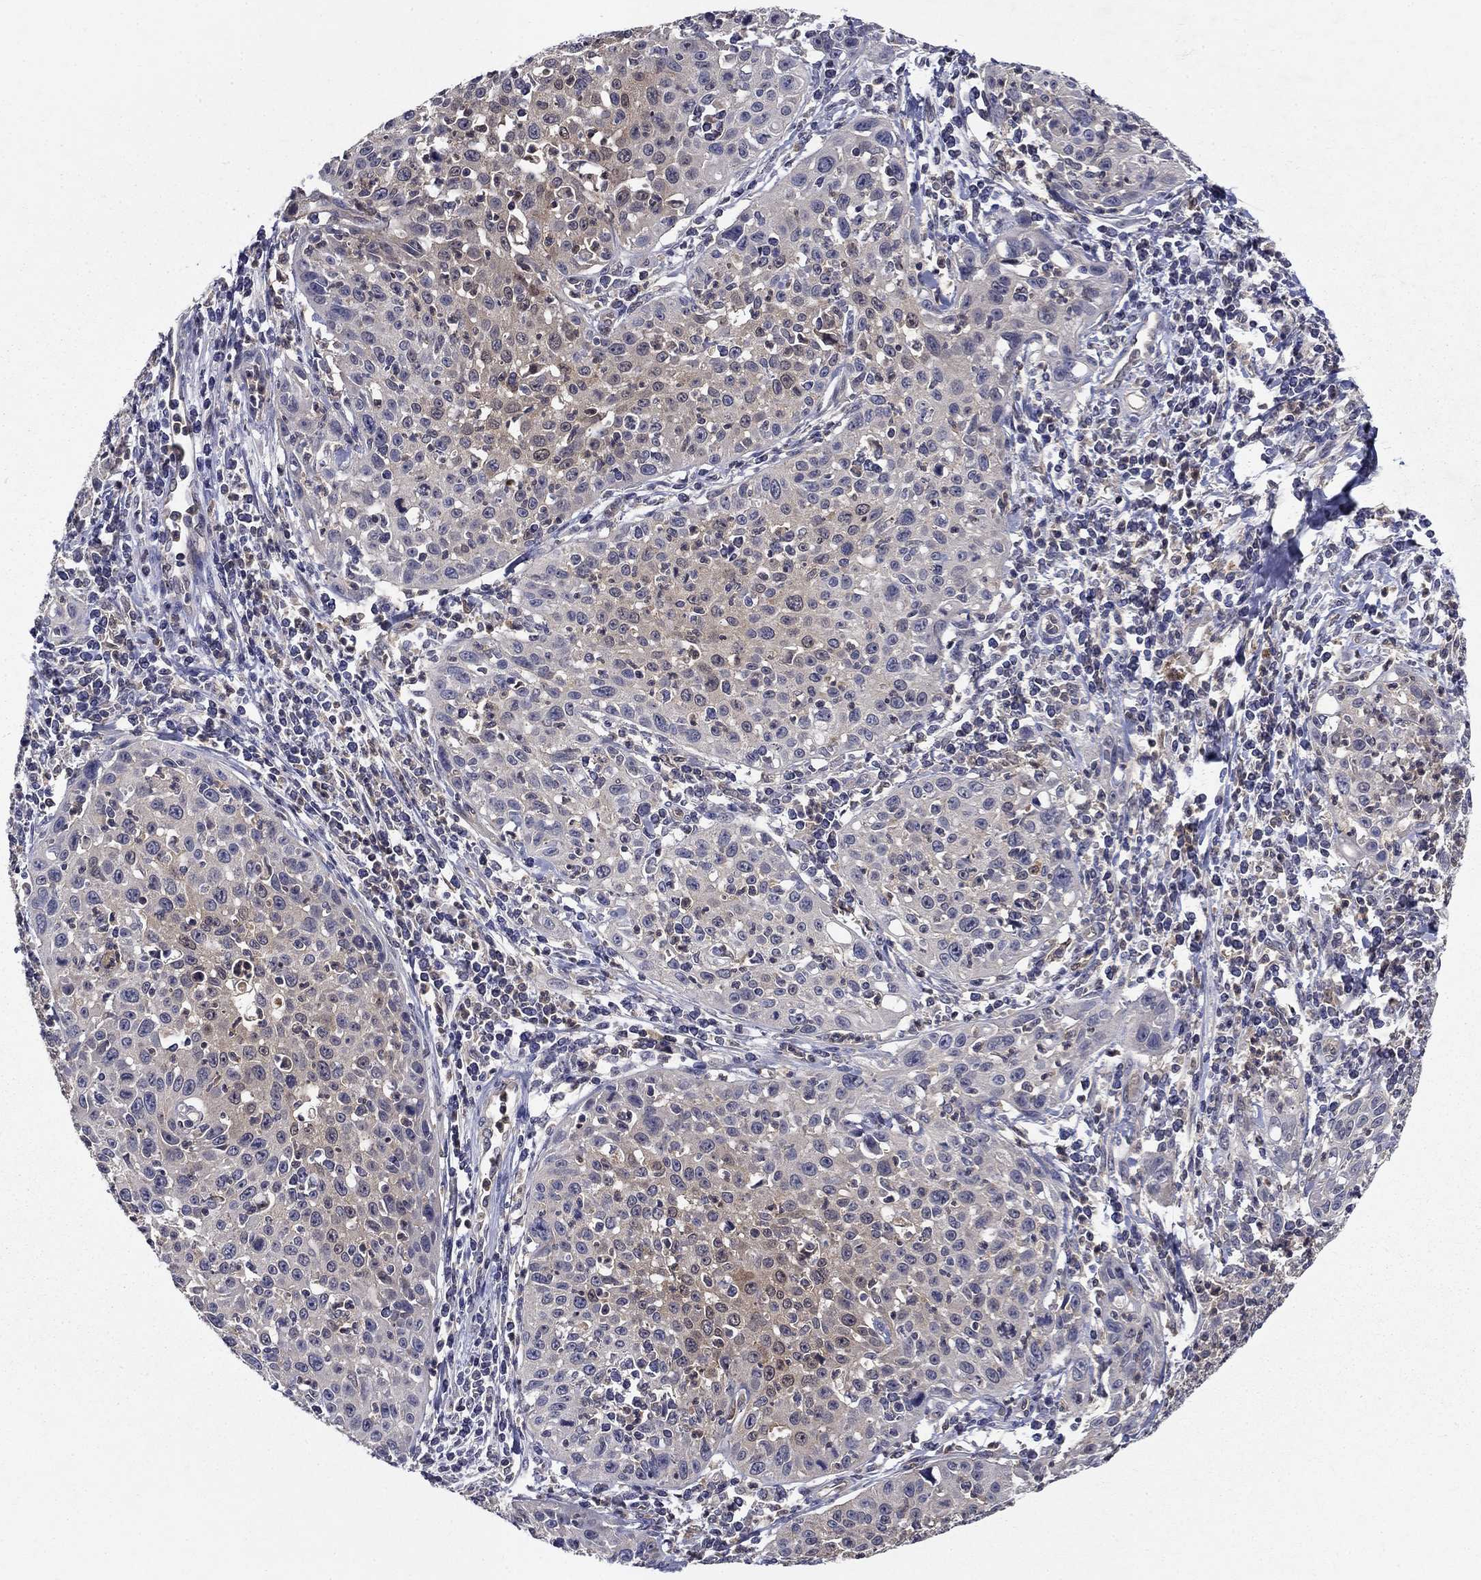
{"staining": {"intensity": "weak", "quantity": "25%-75%", "location": "cytoplasmic/membranous"}, "tissue": "cervical cancer", "cell_type": "Tumor cells", "image_type": "cancer", "snomed": [{"axis": "morphology", "description": "Squamous cell carcinoma, NOS"}, {"axis": "topography", "description": "Cervix"}], "caption": "Immunohistochemical staining of human cervical squamous cell carcinoma exhibits weak cytoplasmic/membranous protein staining in approximately 25%-75% of tumor cells.", "gene": "GLTP", "patient": {"sex": "female", "age": 26}}